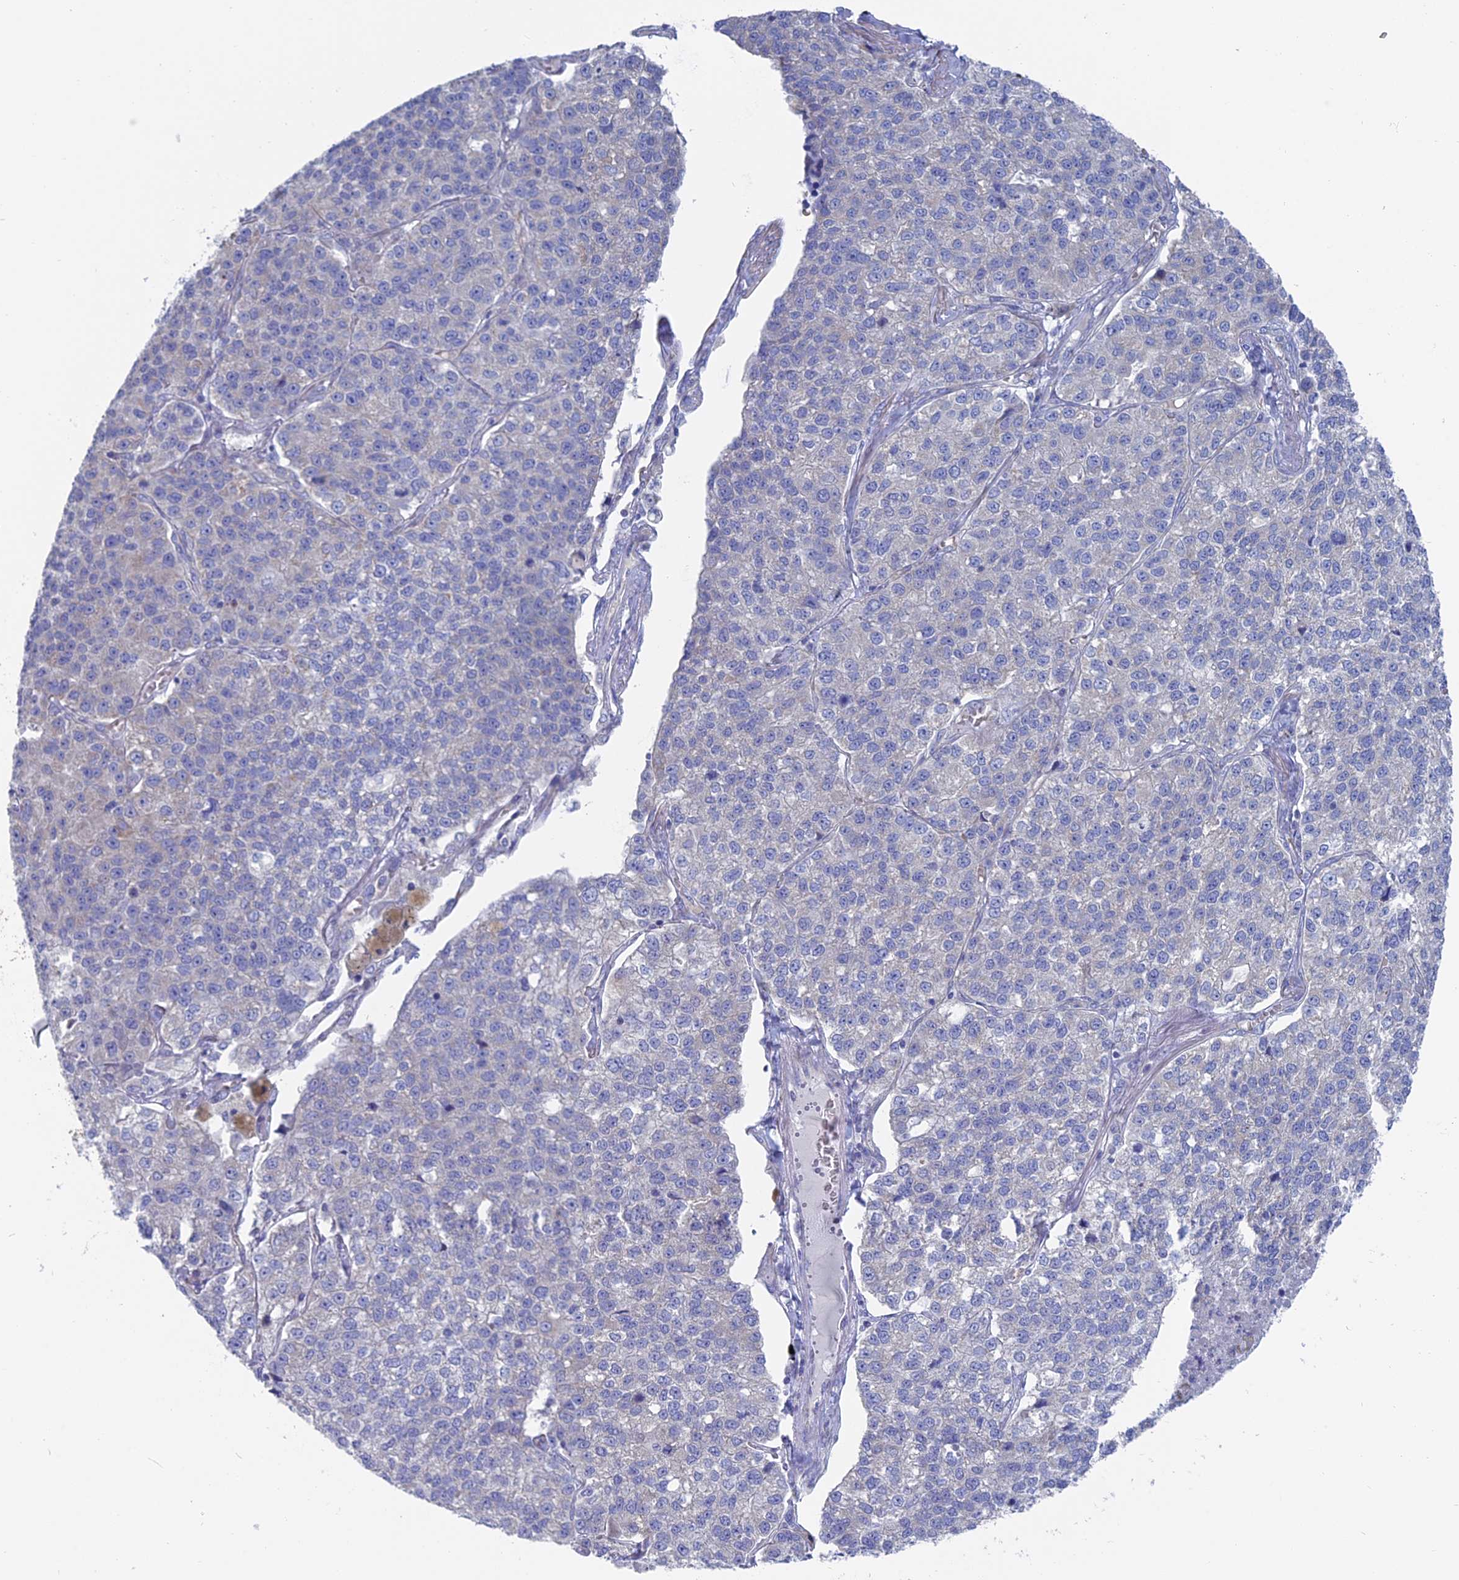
{"staining": {"intensity": "negative", "quantity": "none", "location": "none"}, "tissue": "lung cancer", "cell_type": "Tumor cells", "image_type": "cancer", "snomed": [{"axis": "morphology", "description": "Adenocarcinoma, NOS"}, {"axis": "topography", "description": "Lung"}], "caption": "A high-resolution histopathology image shows IHC staining of lung adenocarcinoma, which exhibits no significant staining in tumor cells.", "gene": "TBC1D30", "patient": {"sex": "male", "age": 49}}